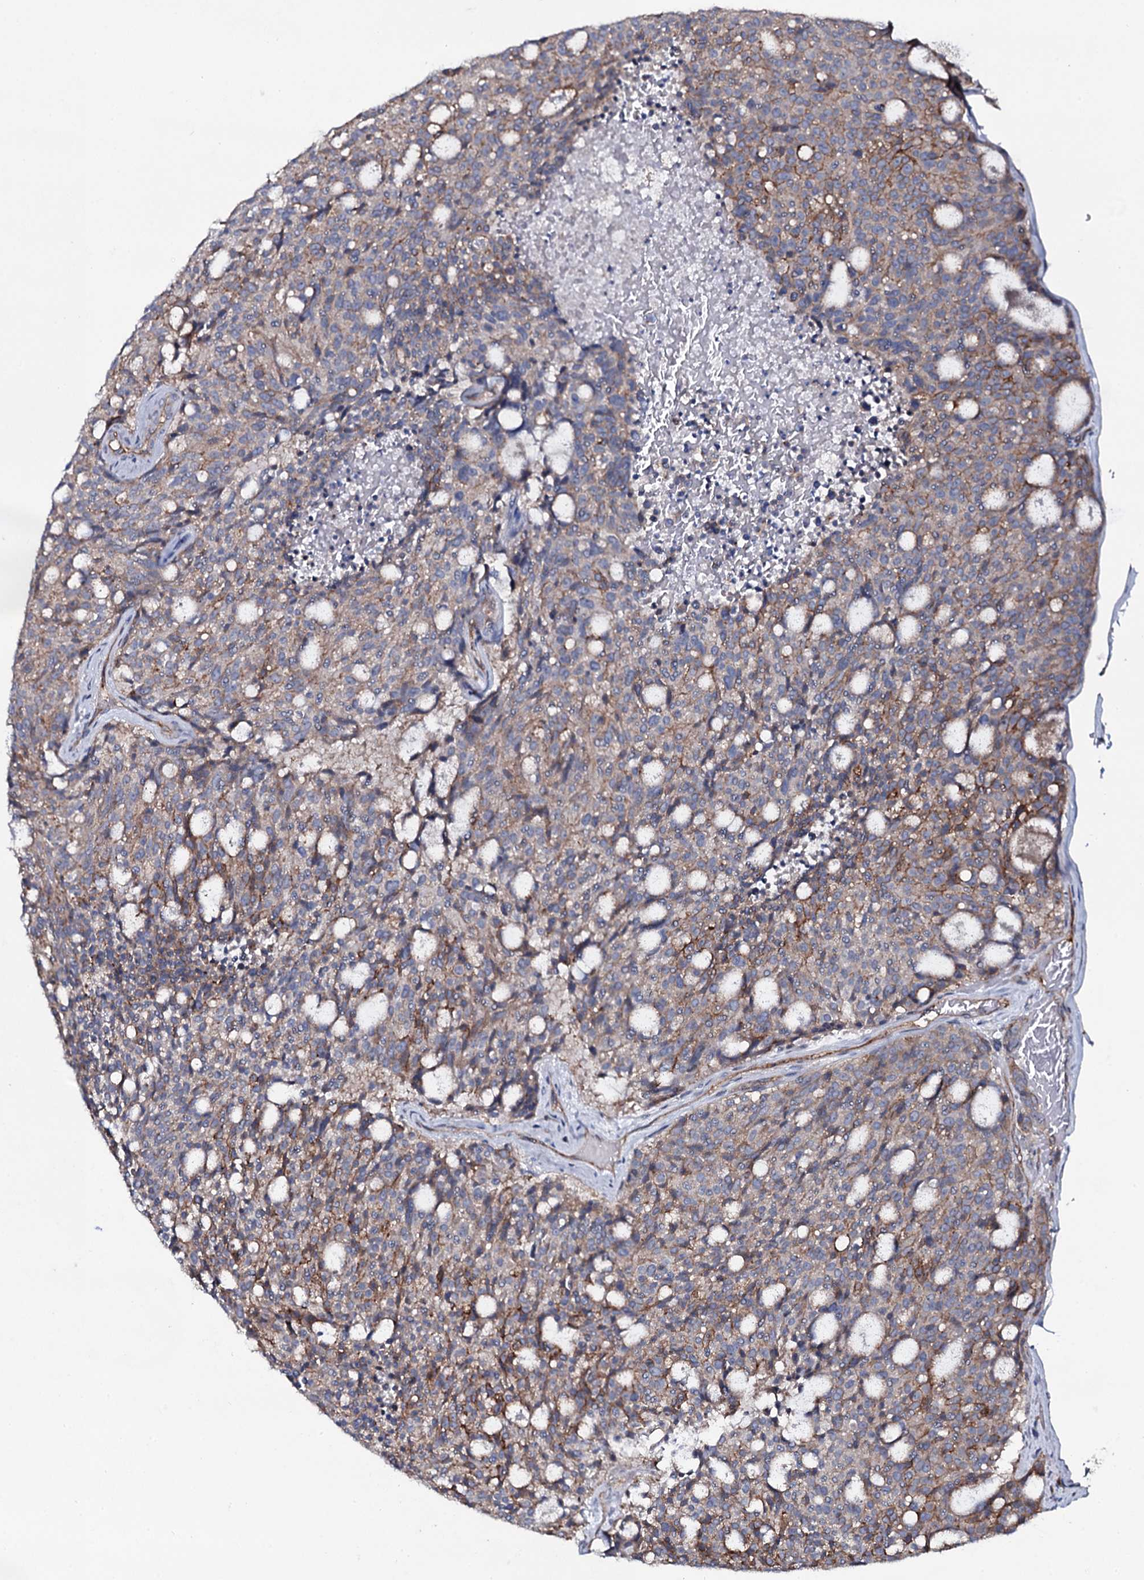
{"staining": {"intensity": "weak", "quantity": "25%-75%", "location": "cytoplasmic/membranous"}, "tissue": "carcinoid", "cell_type": "Tumor cells", "image_type": "cancer", "snomed": [{"axis": "morphology", "description": "Carcinoid, malignant, NOS"}, {"axis": "topography", "description": "Pancreas"}], "caption": "Immunohistochemical staining of carcinoid demonstrates low levels of weak cytoplasmic/membranous protein staining in approximately 25%-75% of tumor cells.", "gene": "SNAP23", "patient": {"sex": "female", "age": 54}}